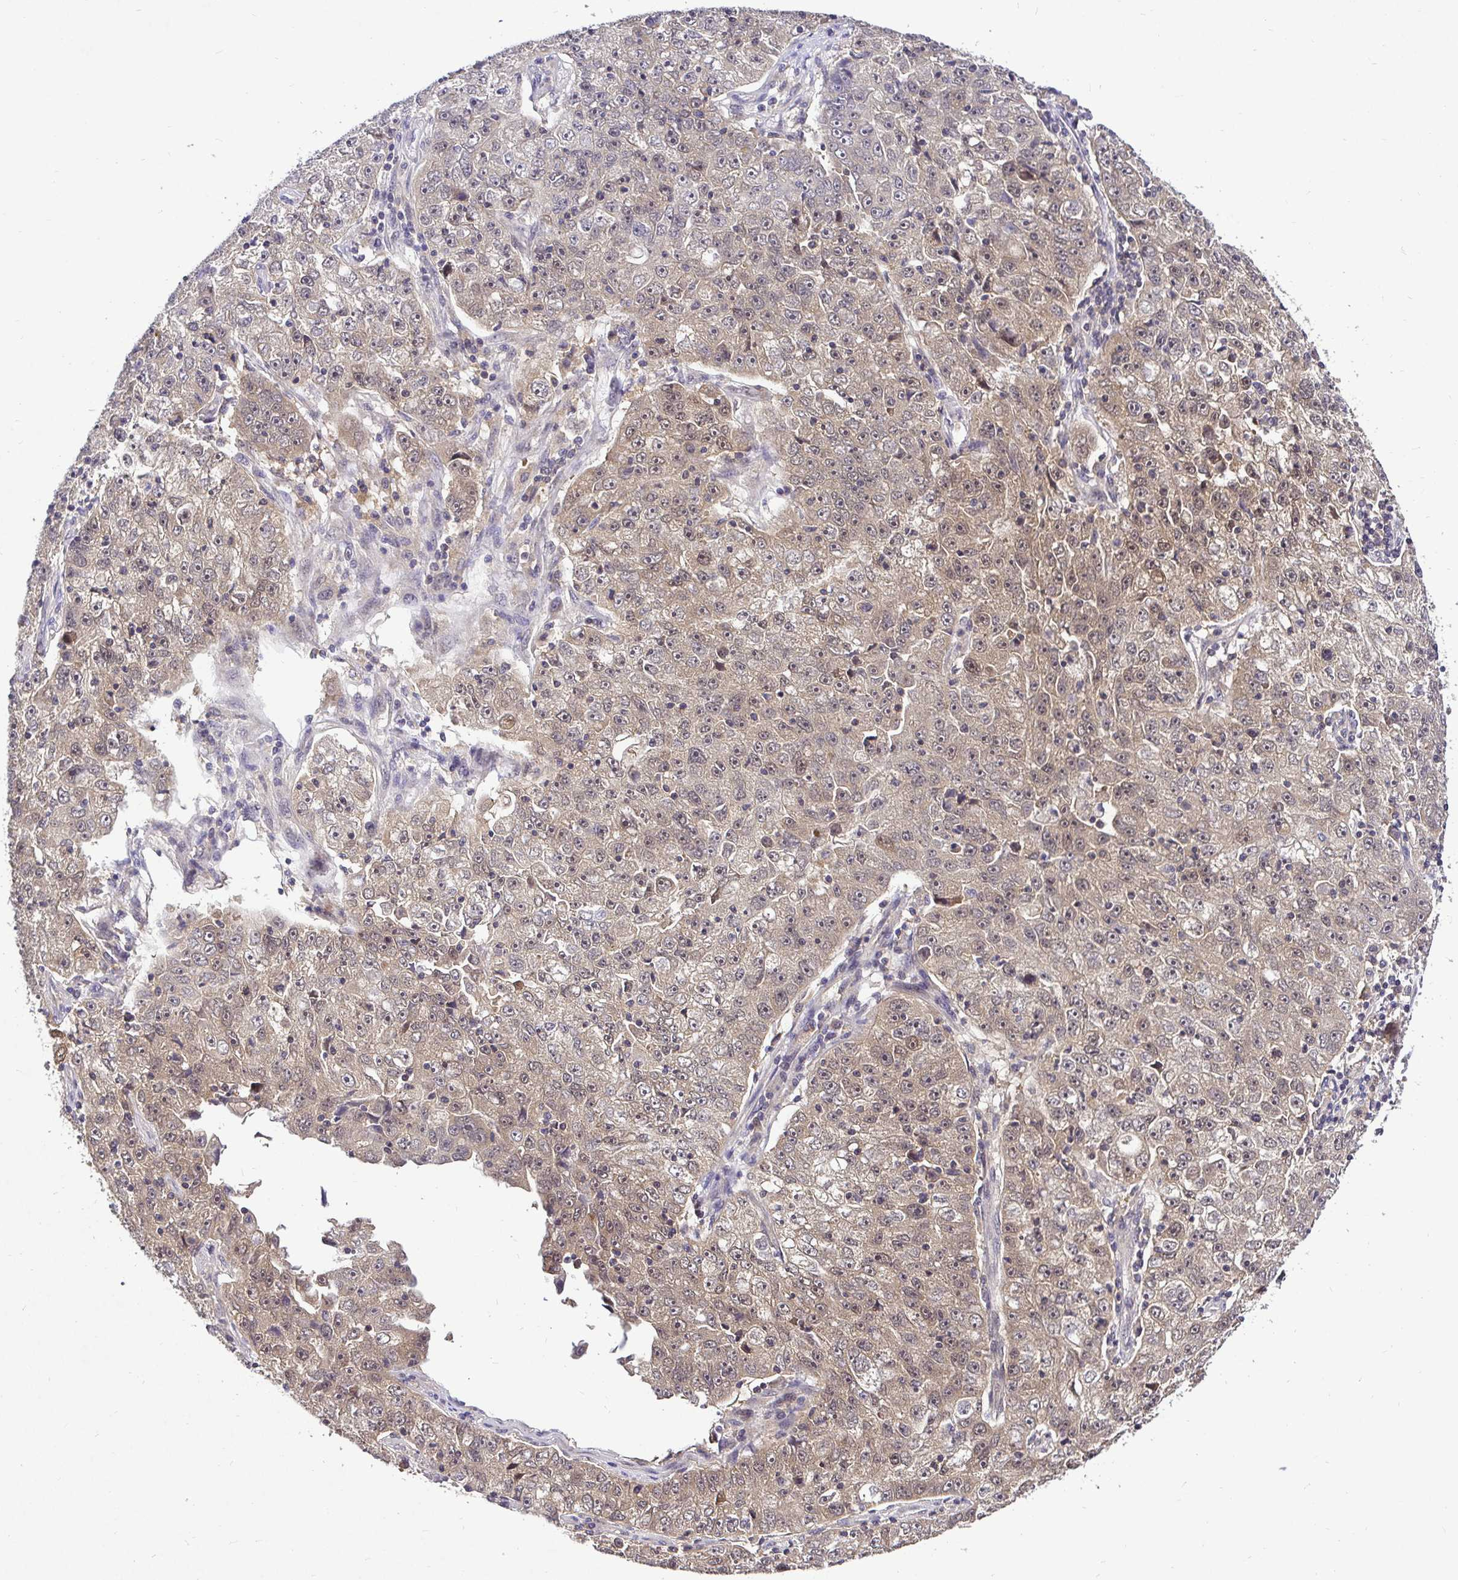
{"staining": {"intensity": "weak", "quantity": ">75%", "location": "cytoplasmic/membranous,nuclear"}, "tissue": "lung cancer", "cell_type": "Tumor cells", "image_type": "cancer", "snomed": [{"axis": "morphology", "description": "Normal morphology"}, {"axis": "morphology", "description": "Adenocarcinoma, NOS"}, {"axis": "topography", "description": "Lymph node"}, {"axis": "topography", "description": "Lung"}], "caption": "The image displays immunohistochemical staining of lung cancer (adenocarcinoma). There is weak cytoplasmic/membranous and nuclear positivity is identified in about >75% of tumor cells.", "gene": "UBE2M", "patient": {"sex": "female", "age": 57}}